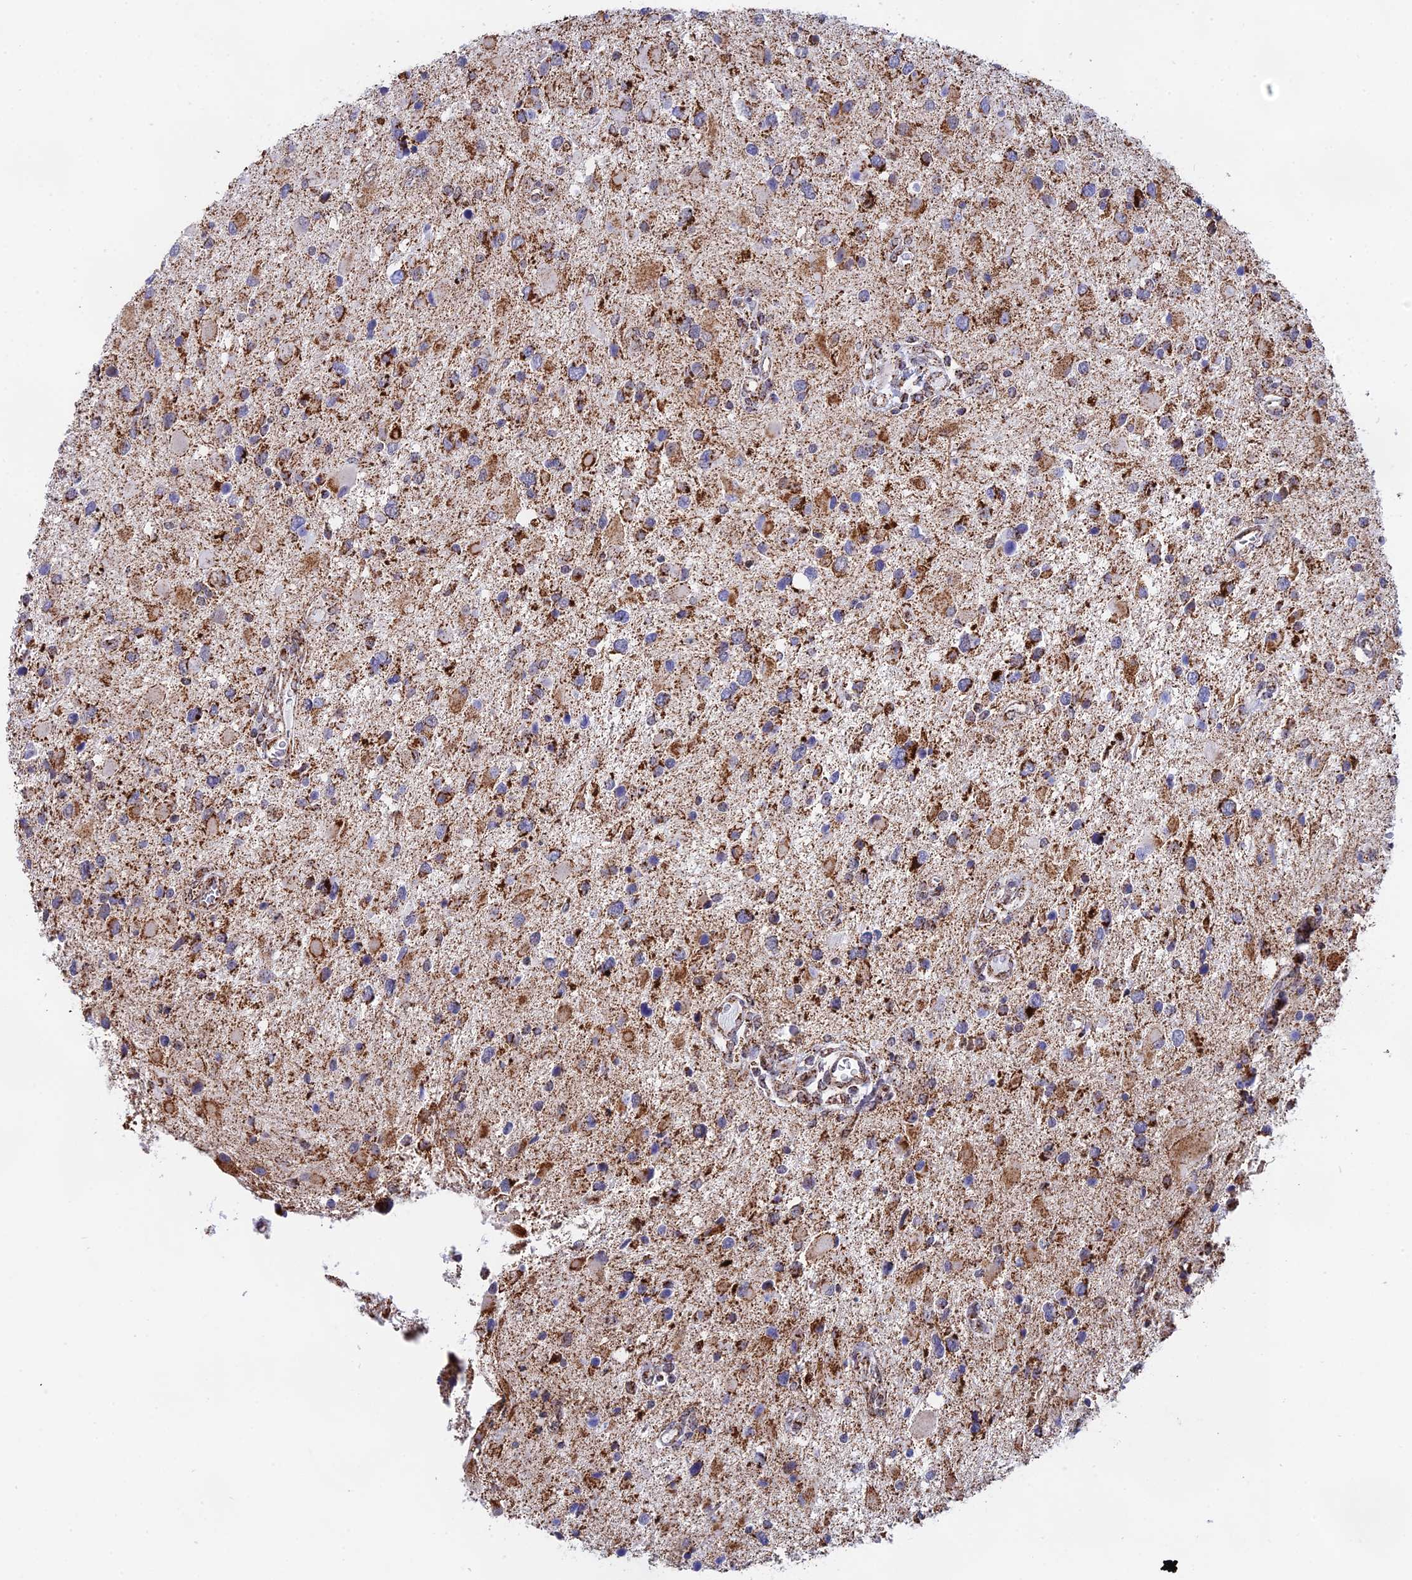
{"staining": {"intensity": "strong", "quantity": "25%-75%", "location": "cytoplasmic/membranous"}, "tissue": "glioma", "cell_type": "Tumor cells", "image_type": "cancer", "snomed": [{"axis": "morphology", "description": "Glioma, malignant, High grade"}, {"axis": "topography", "description": "Brain"}], "caption": "Immunohistochemistry (IHC) of human glioma exhibits high levels of strong cytoplasmic/membranous positivity in about 25%-75% of tumor cells. The protein is shown in brown color, while the nuclei are stained blue.", "gene": "CDC16", "patient": {"sex": "male", "age": 53}}